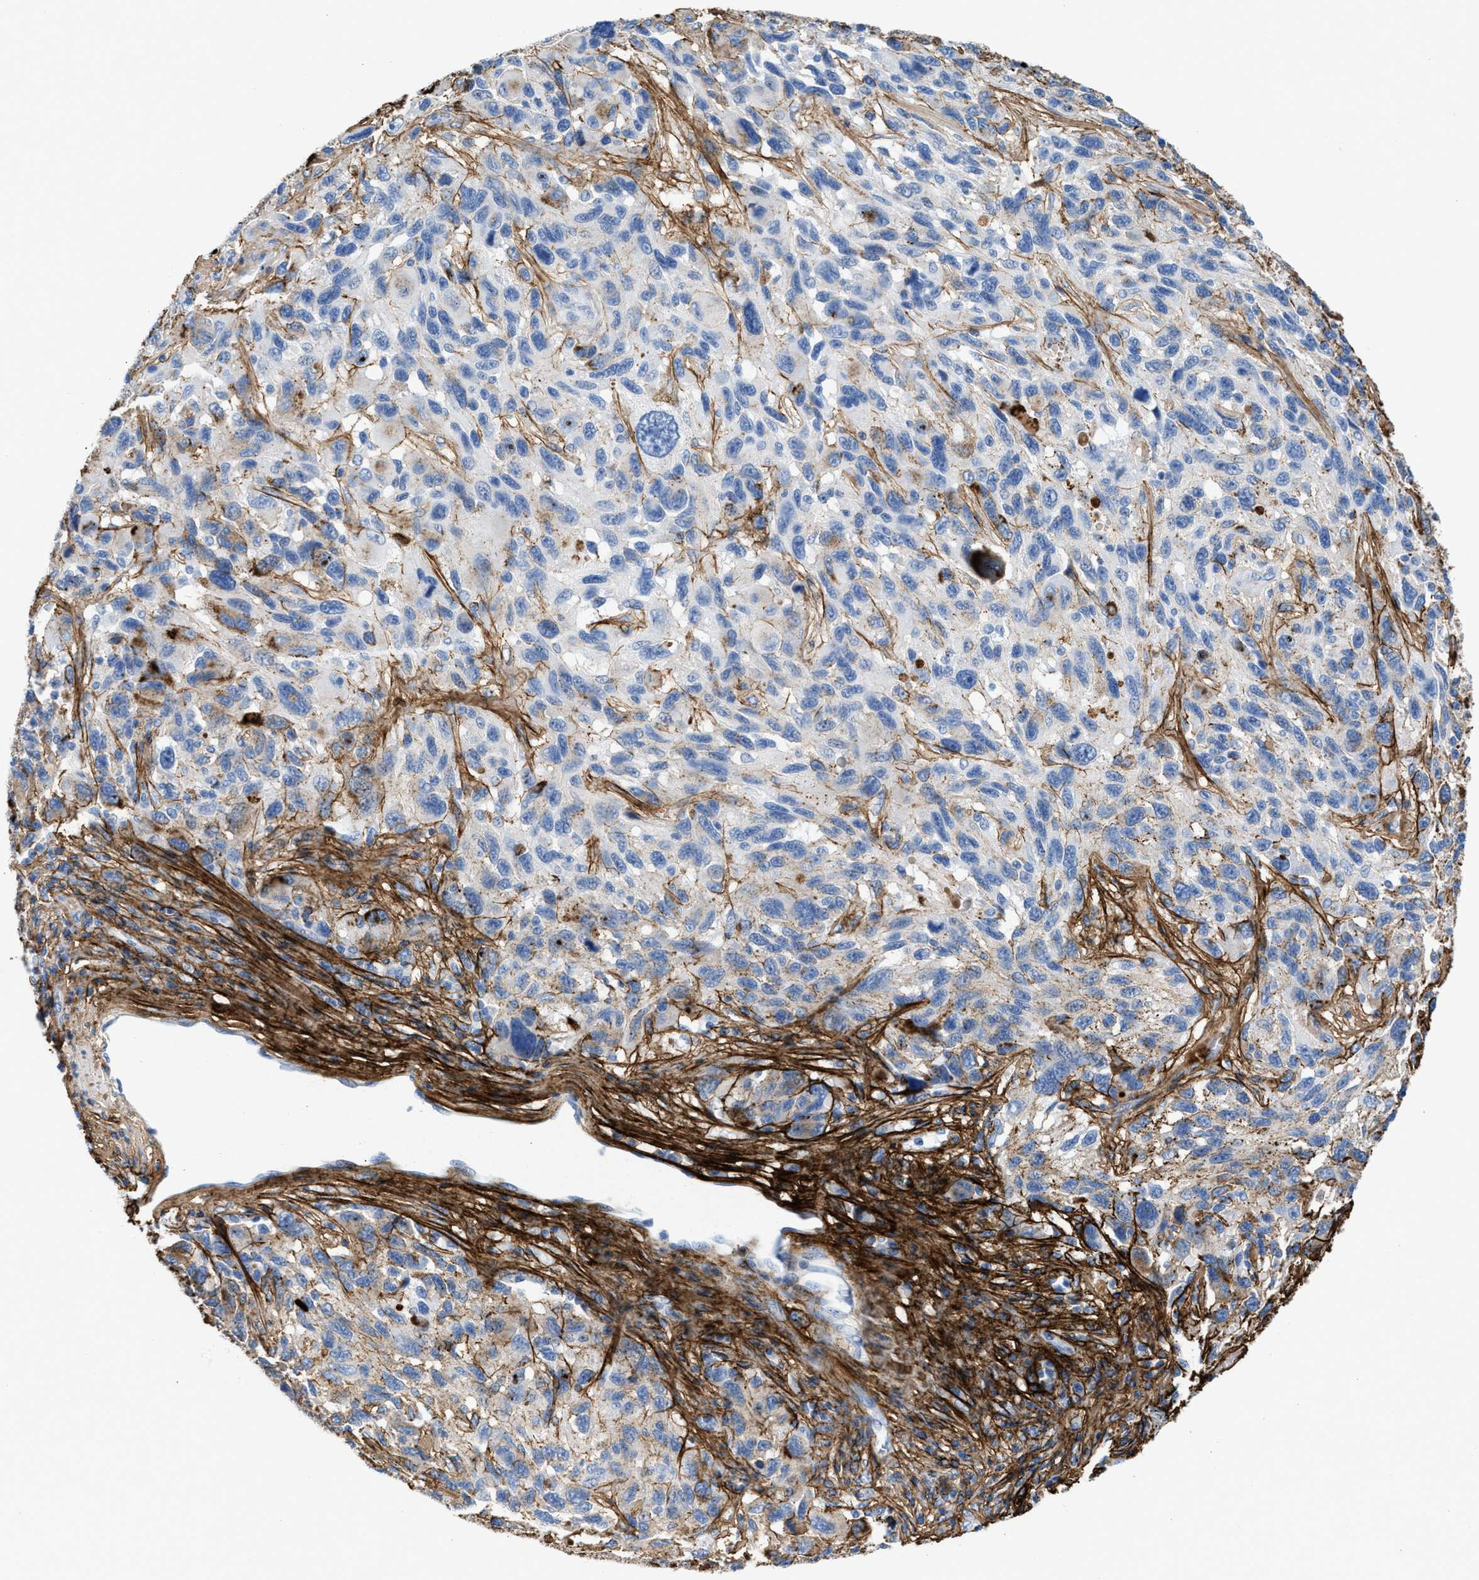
{"staining": {"intensity": "moderate", "quantity": "<25%", "location": "cytoplasmic/membranous"}, "tissue": "melanoma", "cell_type": "Tumor cells", "image_type": "cancer", "snomed": [{"axis": "morphology", "description": "Malignant melanoma, NOS"}, {"axis": "topography", "description": "Skin"}], "caption": "IHC staining of melanoma, which displays low levels of moderate cytoplasmic/membranous expression in approximately <25% of tumor cells indicating moderate cytoplasmic/membranous protein positivity. The staining was performed using DAB (brown) for protein detection and nuclei were counterstained in hematoxylin (blue).", "gene": "TNR", "patient": {"sex": "male", "age": 53}}